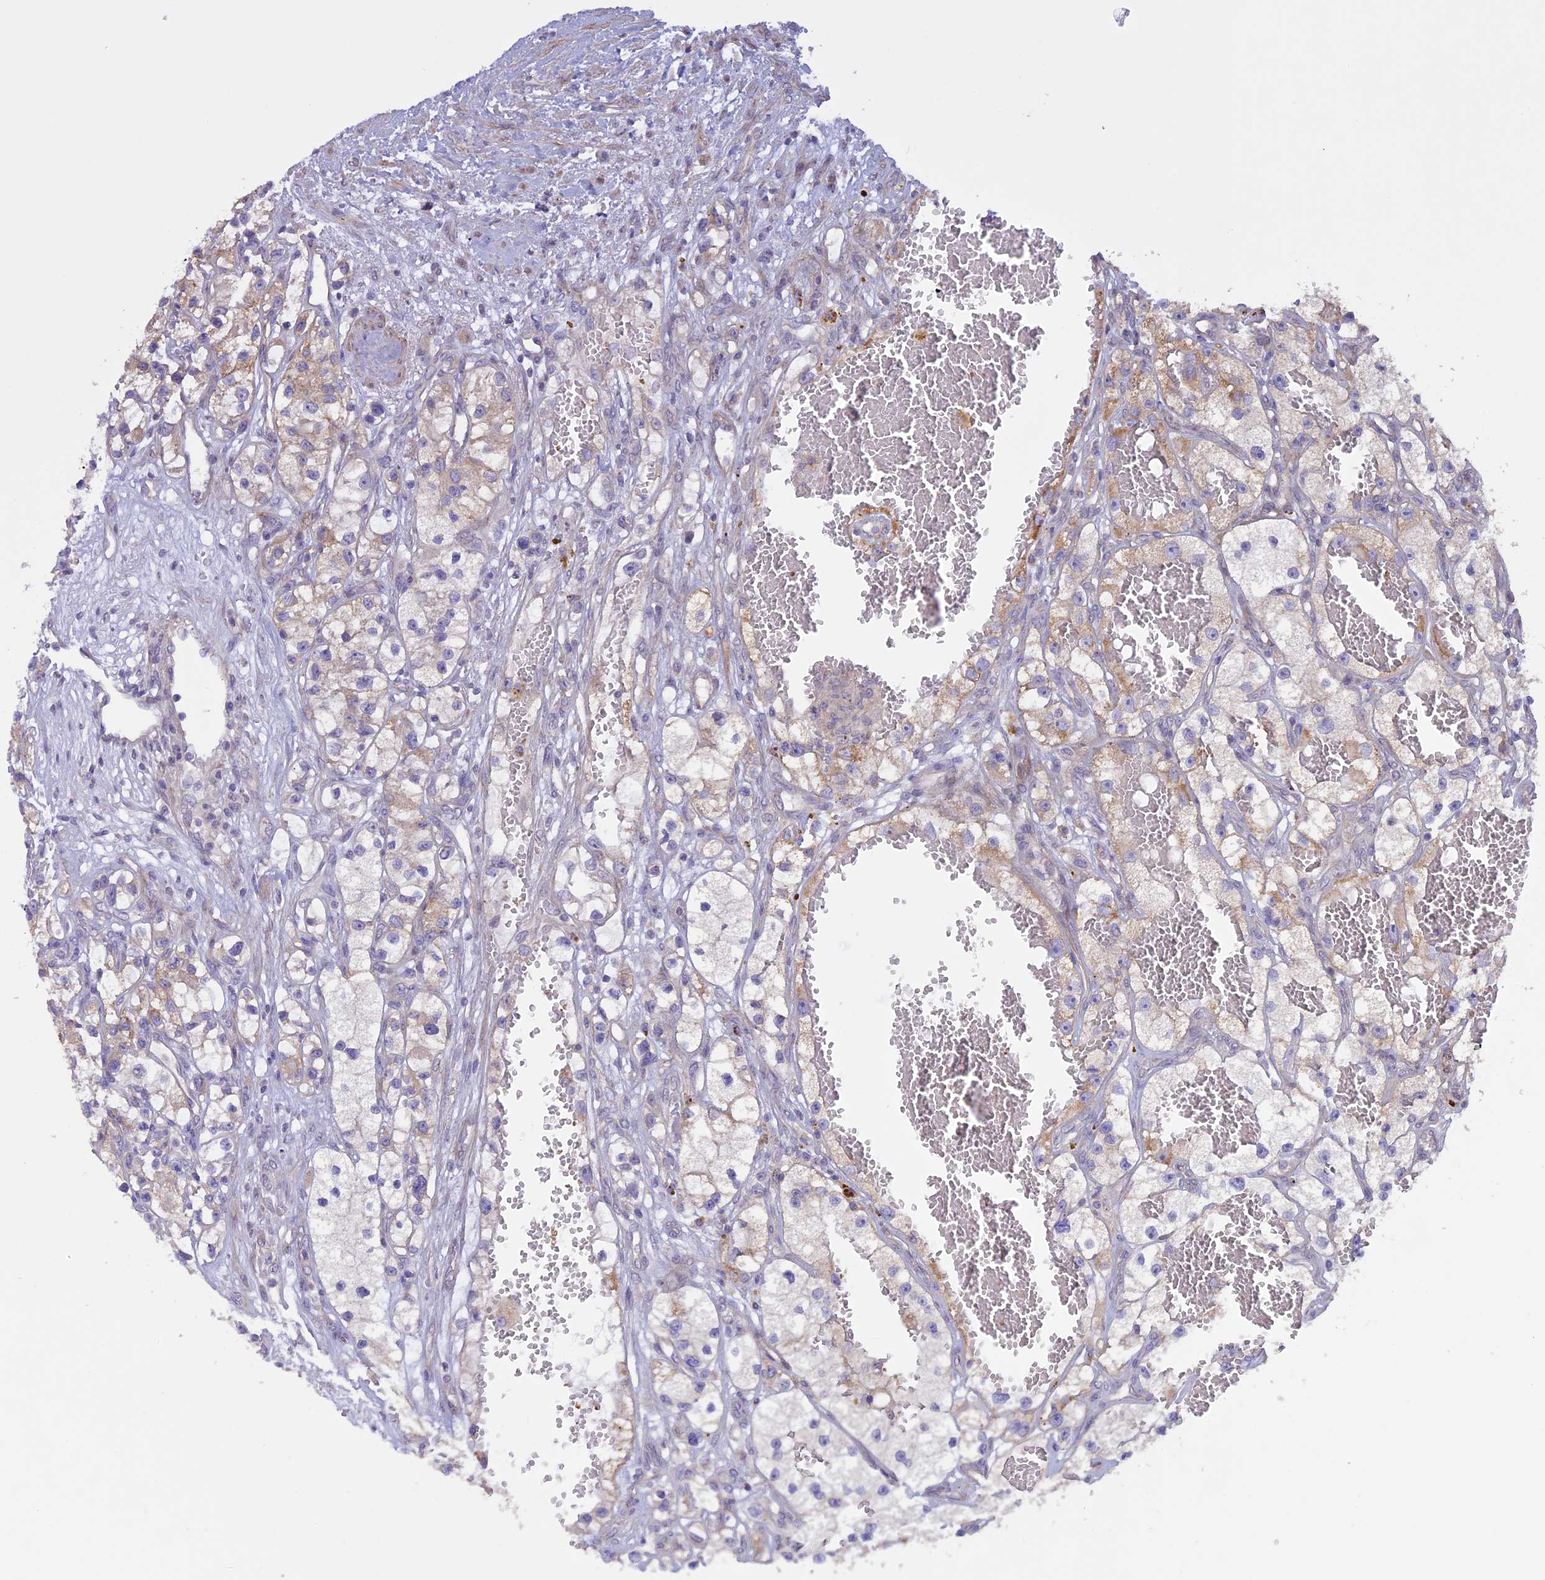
{"staining": {"intensity": "weak", "quantity": "<25%", "location": "cytoplasmic/membranous"}, "tissue": "renal cancer", "cell_type": "Tumor cells", "image_type": "cancer", "snomed": [{"axis": "morphology", "description": "Adenocarcinoma, NOS"}, {"axis": "topography", "description": "Kidney"}], "caption": "Immunohistochemistry (IHC) micrograph of neoplastic tissue: renal cancer (adenocarcinoma) stained with DAB (3,3'-diaminobenzidine) displays no significant protein staining in tumor cells.", "gene": "SPHKAP", "patient": {"sex": "female", "age": 57}}